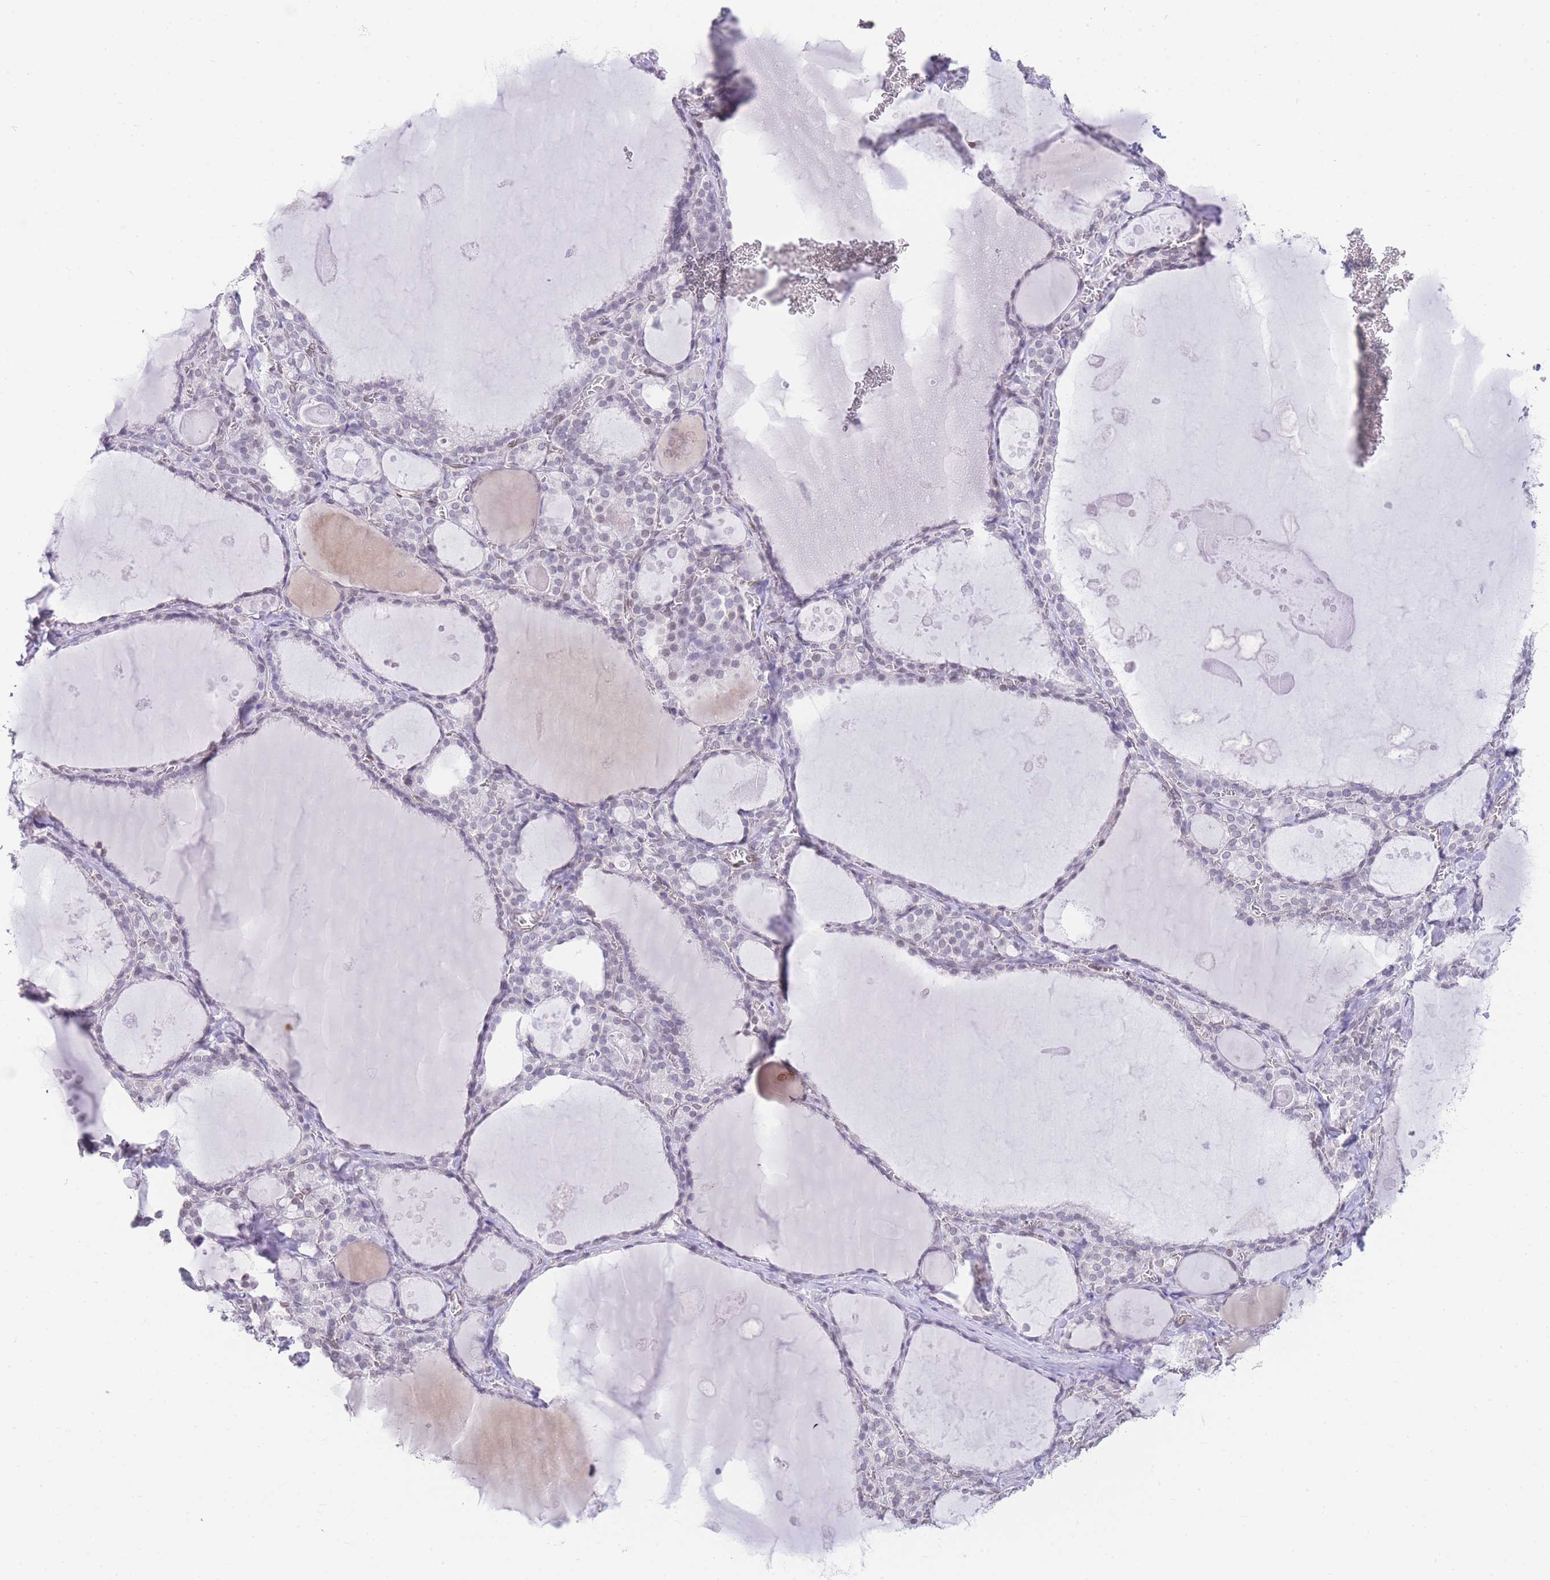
{"staining": {"intensity": "weak", "quantity": "25%-75%", "location": "nuclear"}, "tissue": "thyroid gland", "cell_type": "Glandular cells", "image_type": "normal", "snomed": [{"axis": "morphology", "description": "Normal tissue, NOS"}, {"axis": "topography", "description": "Thyroid gland"}], "caption": "Protein expression analysis of benign human thyroid gland reveals weak nuclear expression in approximately 25%-75% of glandular cells. (Stains: DAB (3,3'-diaminobenzidine) in brown, nuclei in blue, Microscopy: brightfield microscopy at high magnification).", "gene": "OR10AD1", "patient": {"sex": "male", "age": 56}}